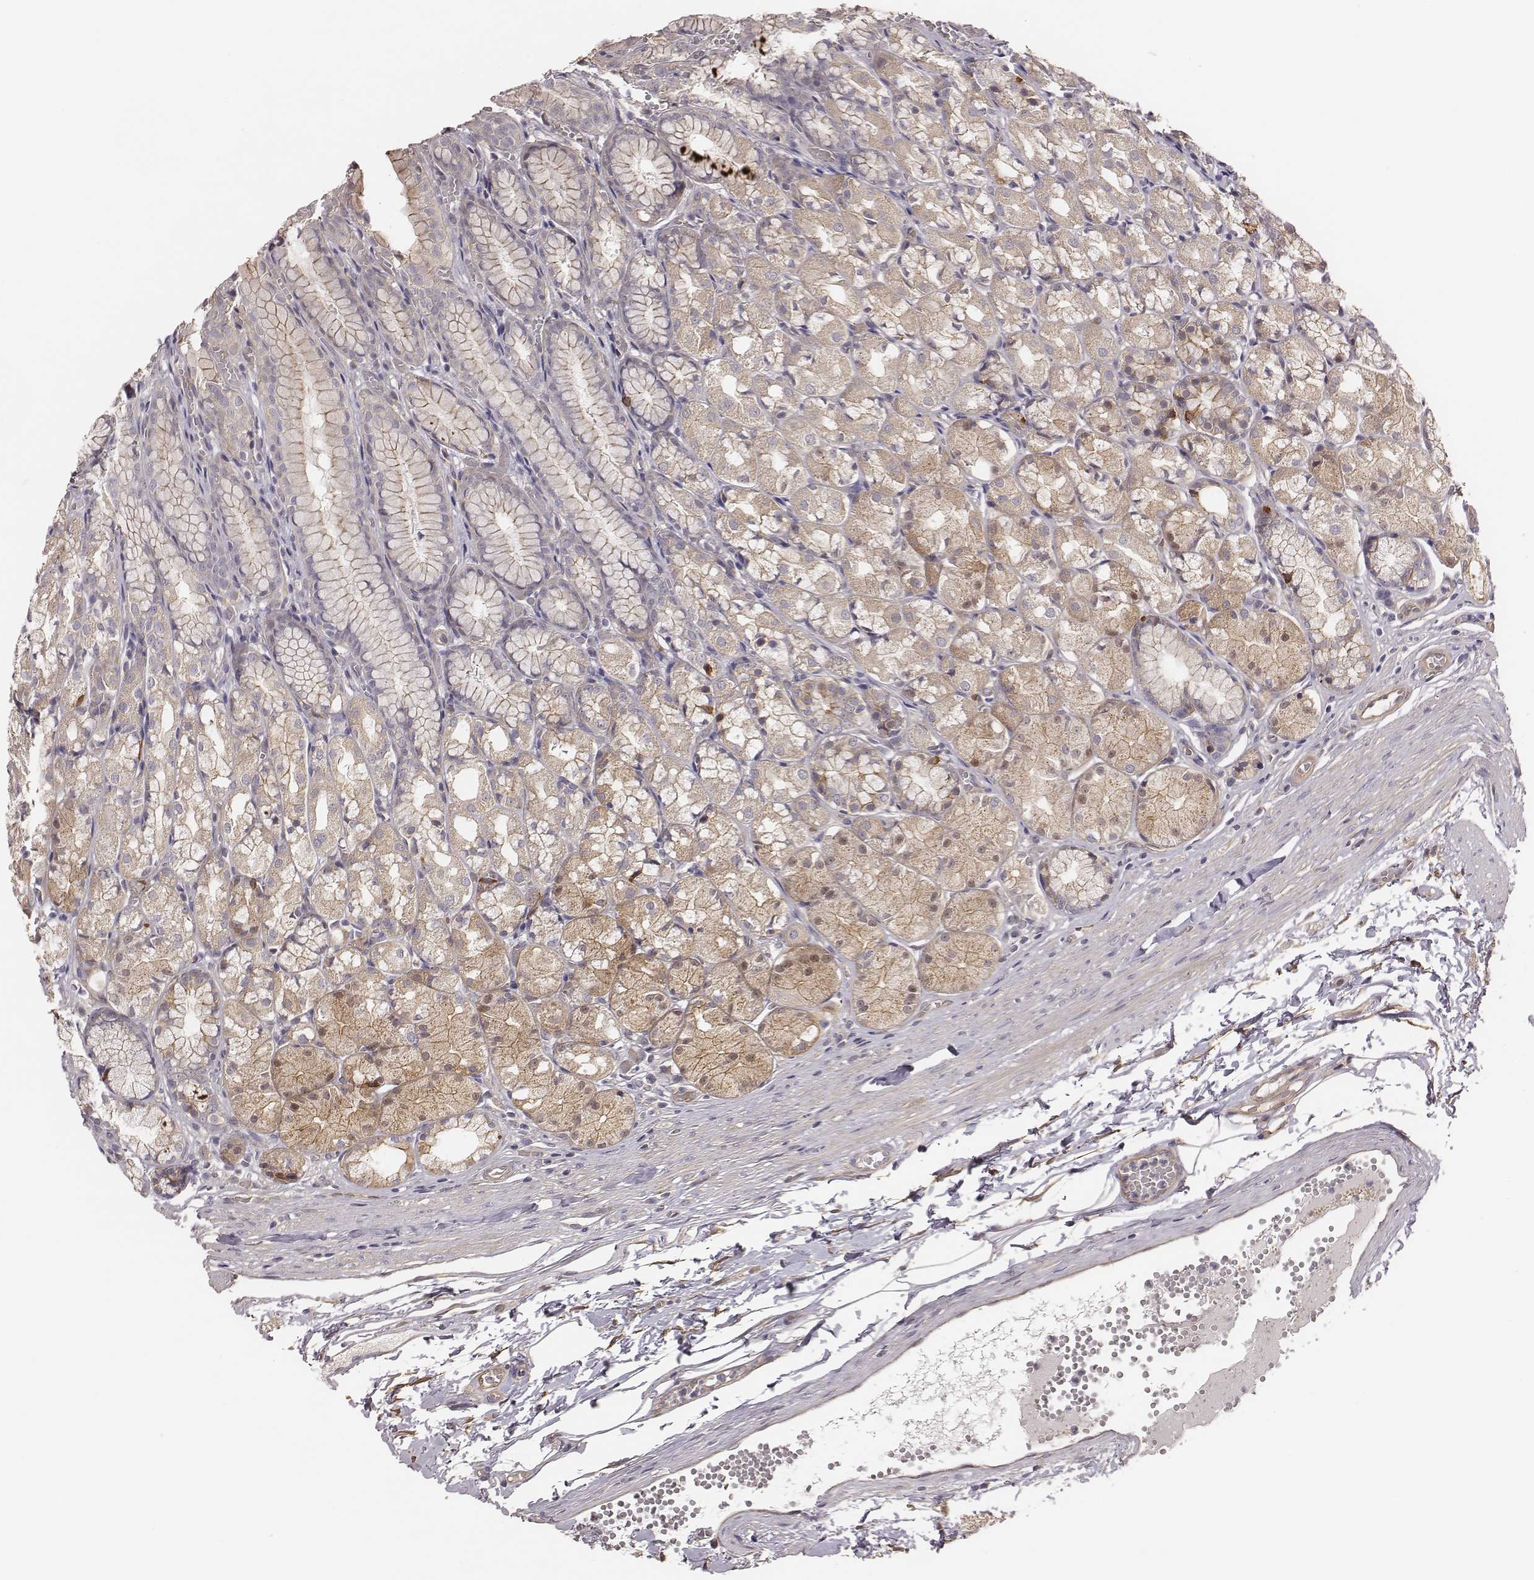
{"staining": {"intensity": "moderate", "quantity": "<25%", "location": "cytoplasmic/membranous"}, "tissue": "stomach", "cell_type": "Glandular cells", "image_type": "normal", "snomed": [{"axis": "morphology", "description": "Normal tissue, NOS"}, {"axis": "topography", "description": "Stomach"}], "caption": "Immunohistochemistry (DAB) staining of benign human stomach shows moderate cytoplasmic/membranous protein expression in approximately <25% of glandular cells. (DAB (3,3'-diaminobenzidine) IHC, brown staining for protein, blue staining for nuclei).", "gene": "SCARF1", "patient": {"sex": "male", "age": 70}}